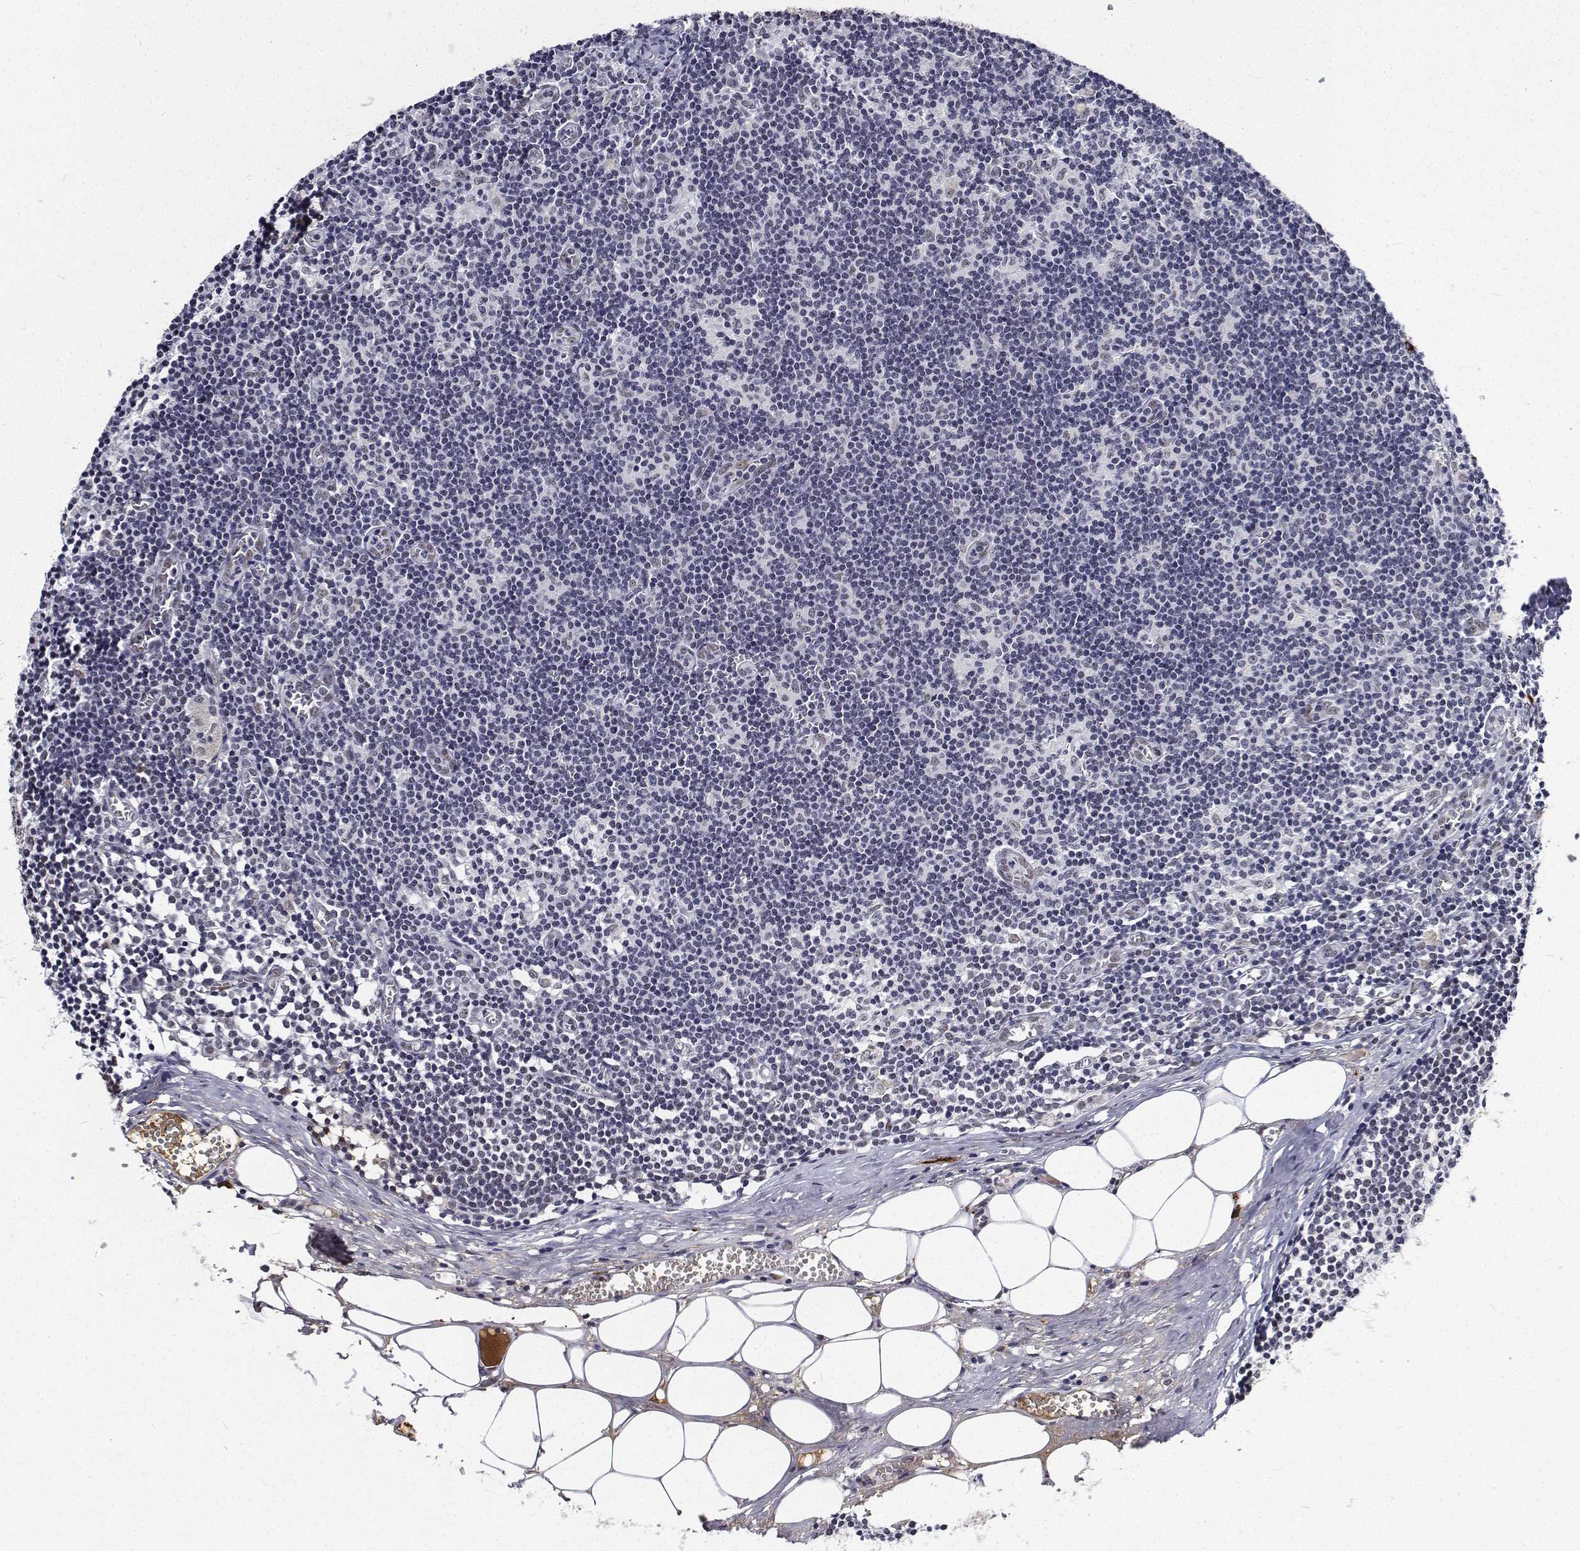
{"staining": {"intensity": "weak", "quantity": "<25%", "location": "nuclear"}, "tissue": "lymph node", "cell_type": "Germinal center cells", "image_type": "normal", "snomed": [{"axis": "morphology", "description": "Normal tissue, NOS"}, {"axis": "topography", "description": "Lymph node"}], "caption": "Protein analysis of unremarkable lymph node displays no significant positivity in germinal center cells.", "gene": "ATRX", "patient": {"sex": "female", "age": 52}}